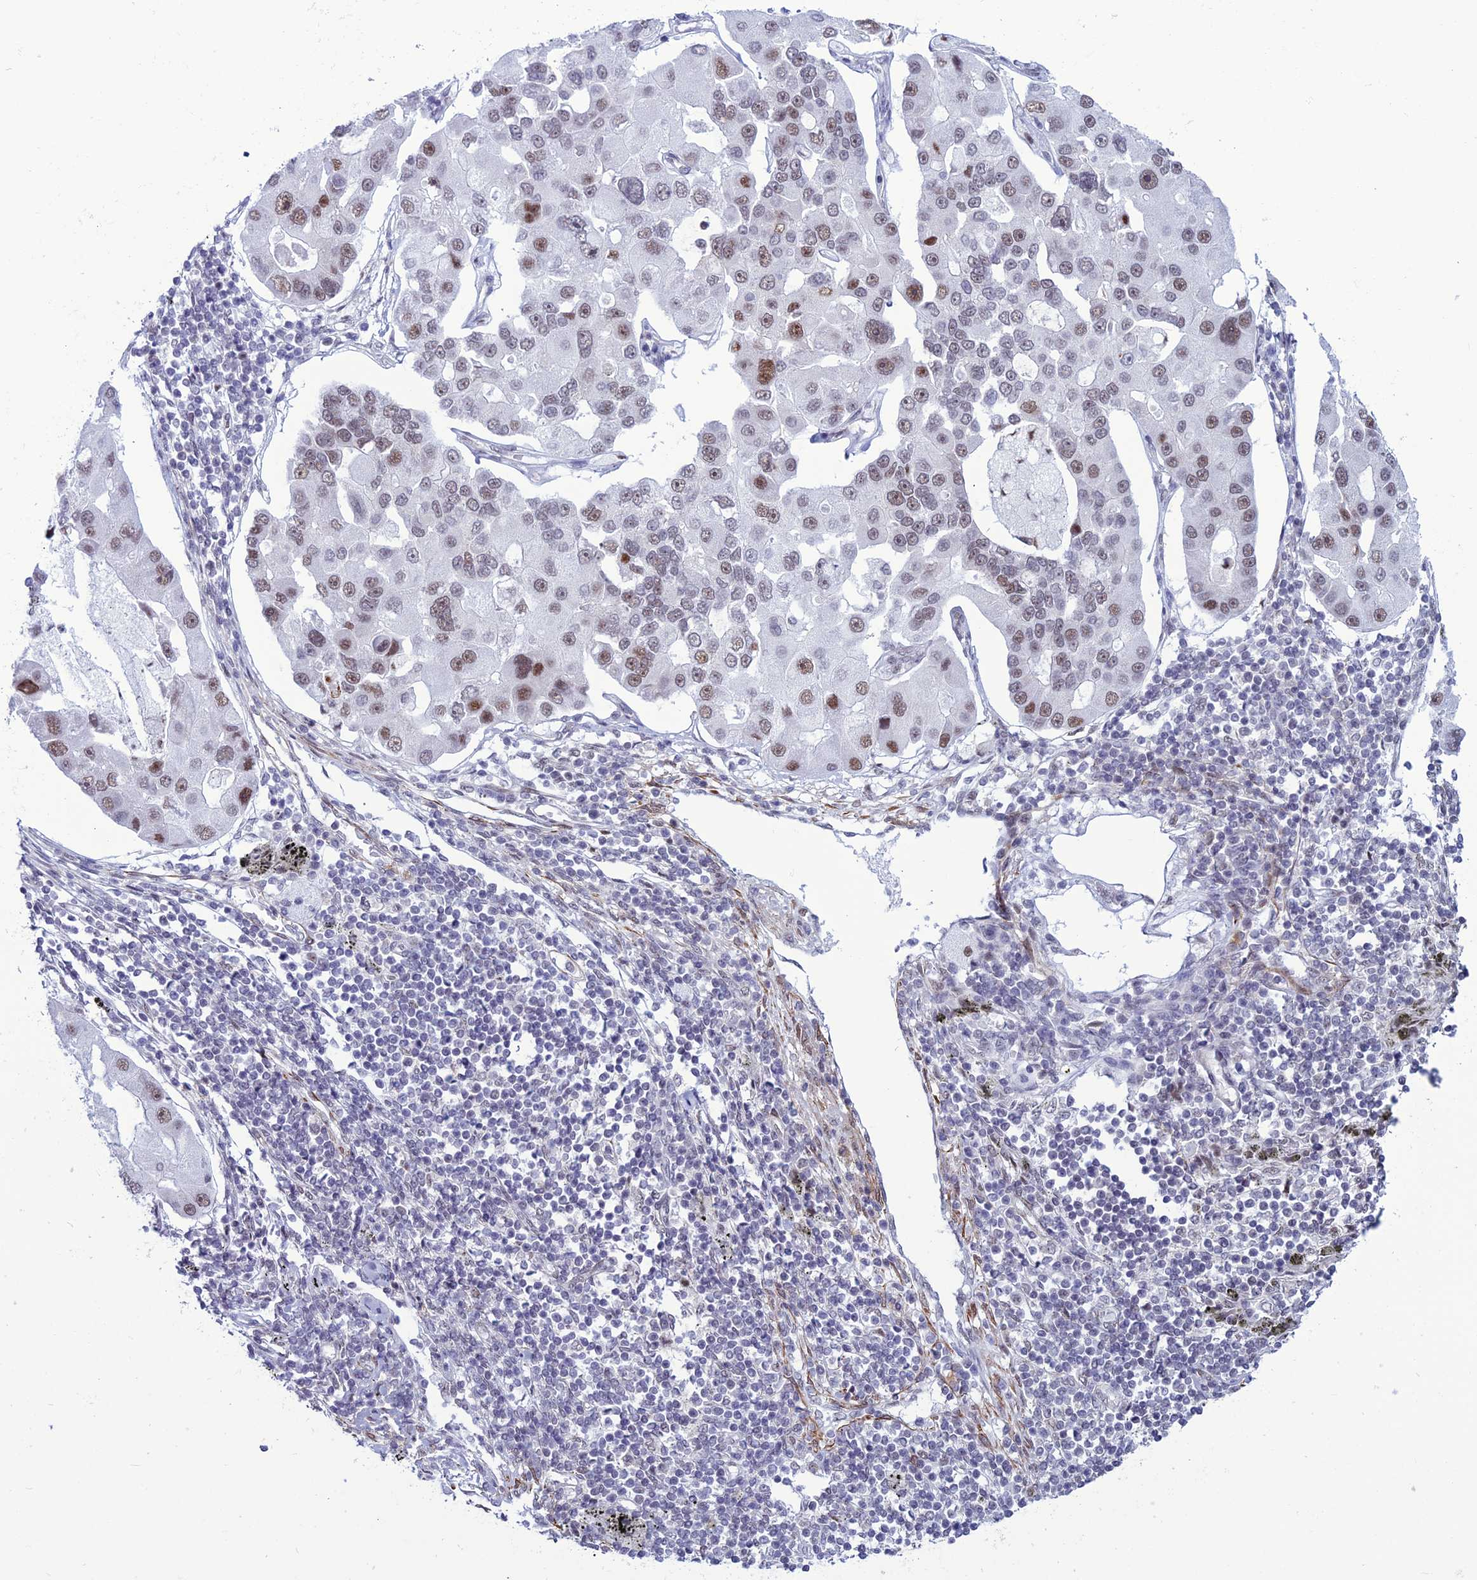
{"staining": {"intensity": "moderate", "quantity": ">75%", "location": "nuclear"}, "tissue": "lung cancer", "cell_type": "Tumor cells", "image_type": "cancer", "snomed": [{"axis": "morphology", "description": "Adenocarcinoma, NOS"}, {"axis": "topography", "description": "Lung"}], "caption": "Immunohistochemical staining of adenocarcinoma (lung) displays medium levels of moderate nuclear protein expression in about >75% of tumor cells.", "gene": "U2AF1", "patient": {"sex": "female", "age": 54}}